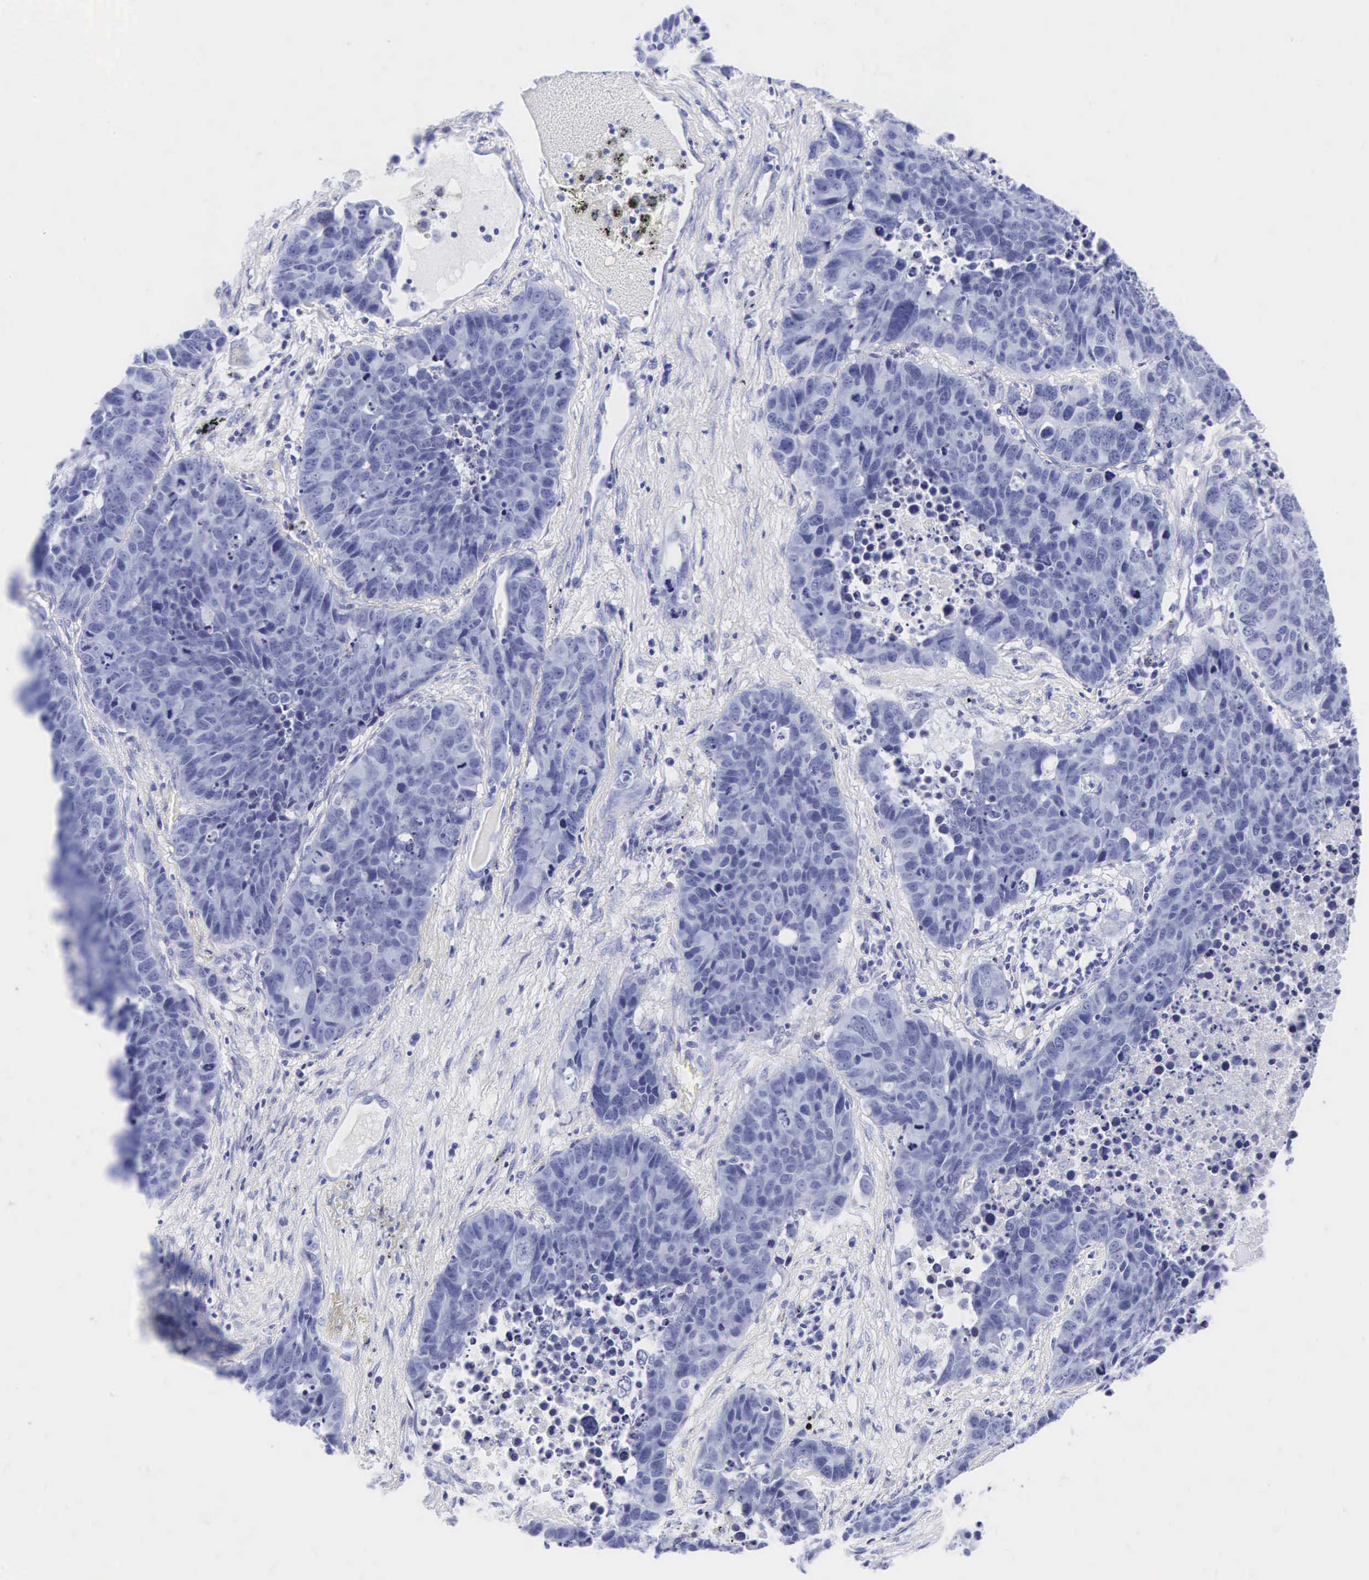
{"staining": {"intensity": "negative", "quantity": "none", "location": "none"}, "tissue": "lung cancer", "cell_type": "Tumor cells", "image_type": "cancer", "snomed": [{"axis": "morphology", "description": "Carcinoid, malignant, NOS"}, {"axis": "topography", "description": "Lung"}], "caption": "This is an immunohistochemistry (IHC) micrograph of human lung cancer. There is no staining in tumor cells.", "gene": "CGB3", "patient": {"sex": "male", "age": 60}}